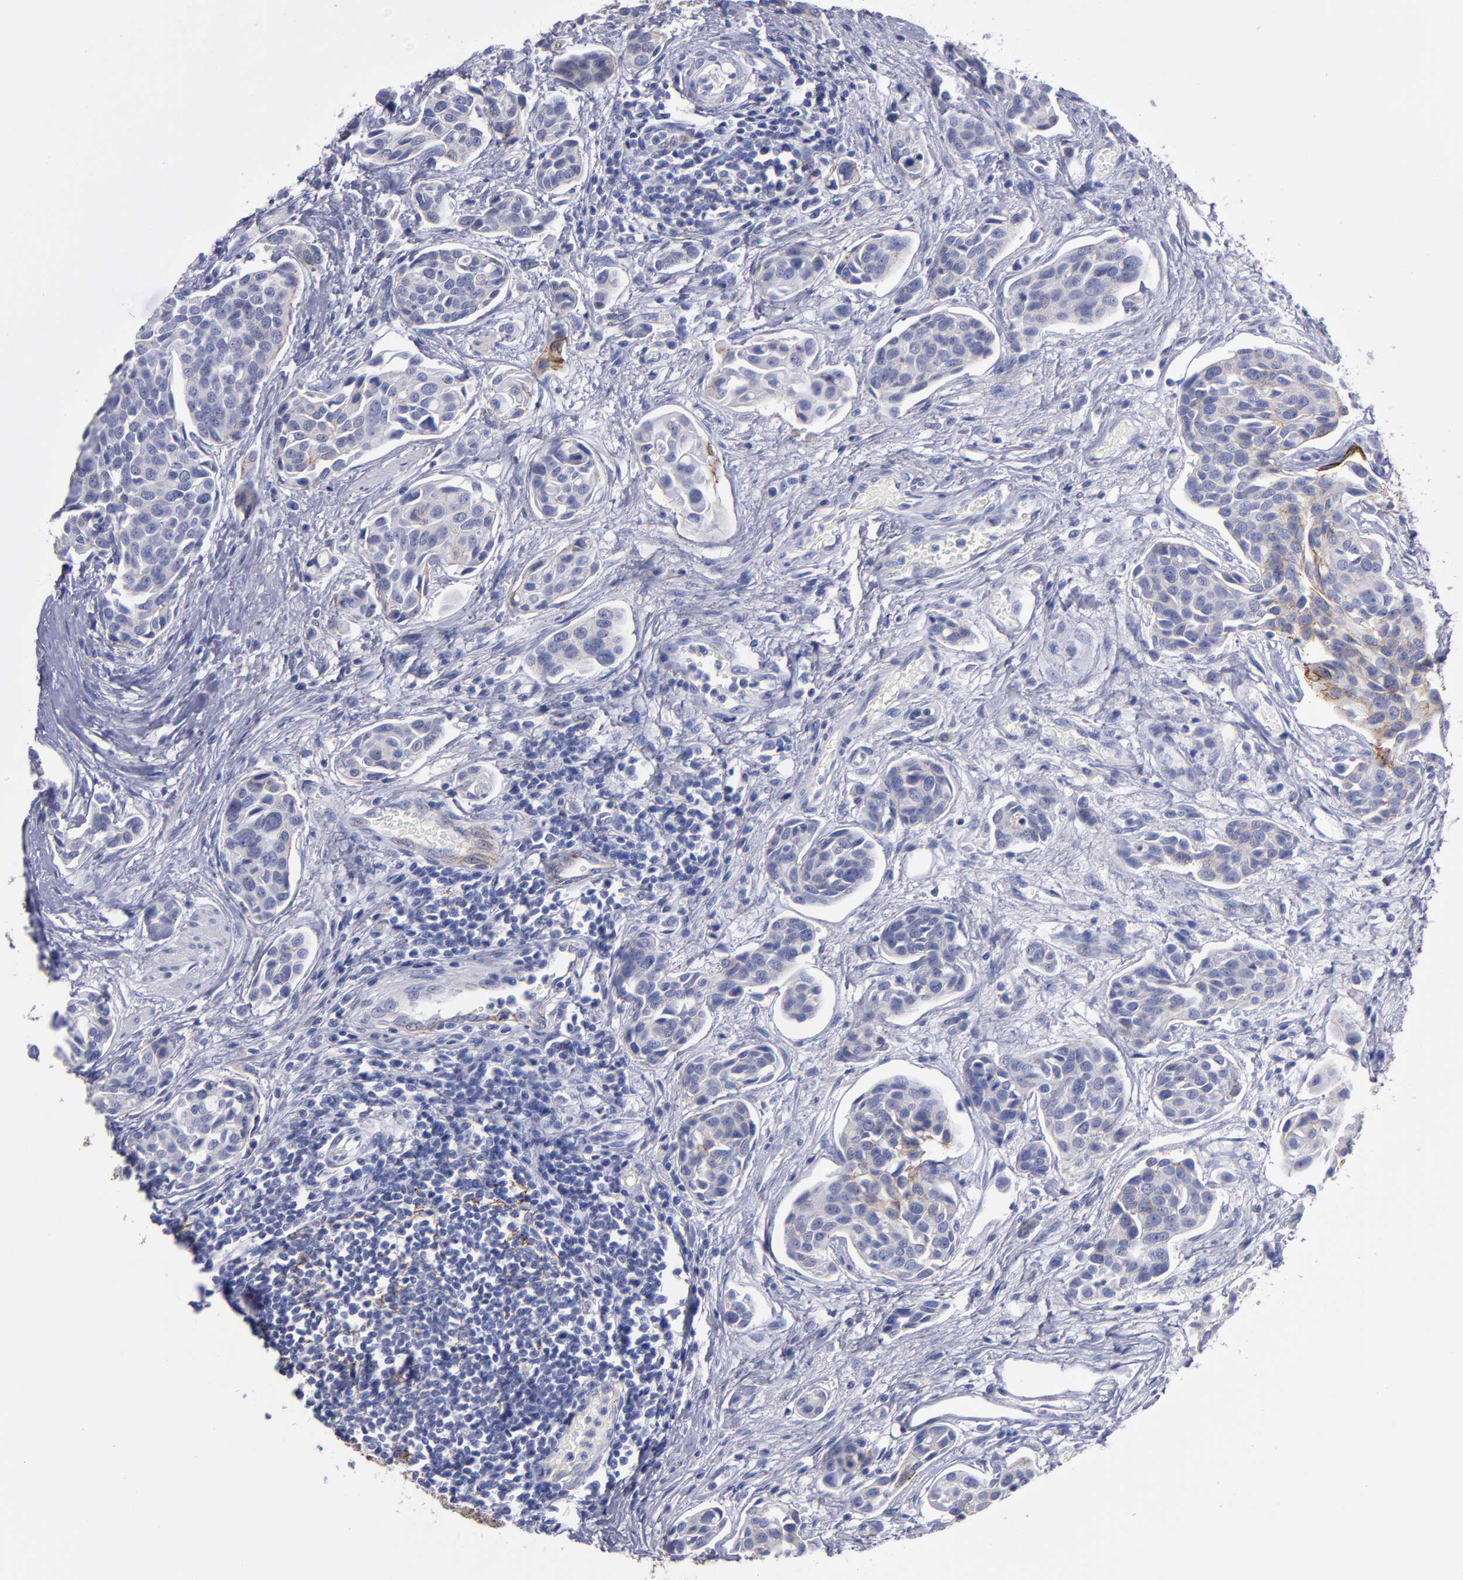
{"staining": {"intensity": "weak", "quantity": ">75%", "location": "cytoplasmic/membranous"}, "tissue": "urothelial cancer", "cell_type": "Tumor cells", "image_type": "cancer", "snomed": [{"axis": "morphology", "description": "Urothelial carcinoma, High grade"}, {"axis": "topography", "description": "Urinary bladder"}], "caption": "A high-resolution image shows immunohistochemistry staining of high-grade urothelial carcinoma, which reveals weak cytoplasmic/membranous staining in approximately >75% of tumor cells. (DAB (3,3'-diaminobenzidine) = brown stain, brightfield microscopy at high magnification).", "gene": "CDH3", "patient": {"sex": "male", "age": 78}}